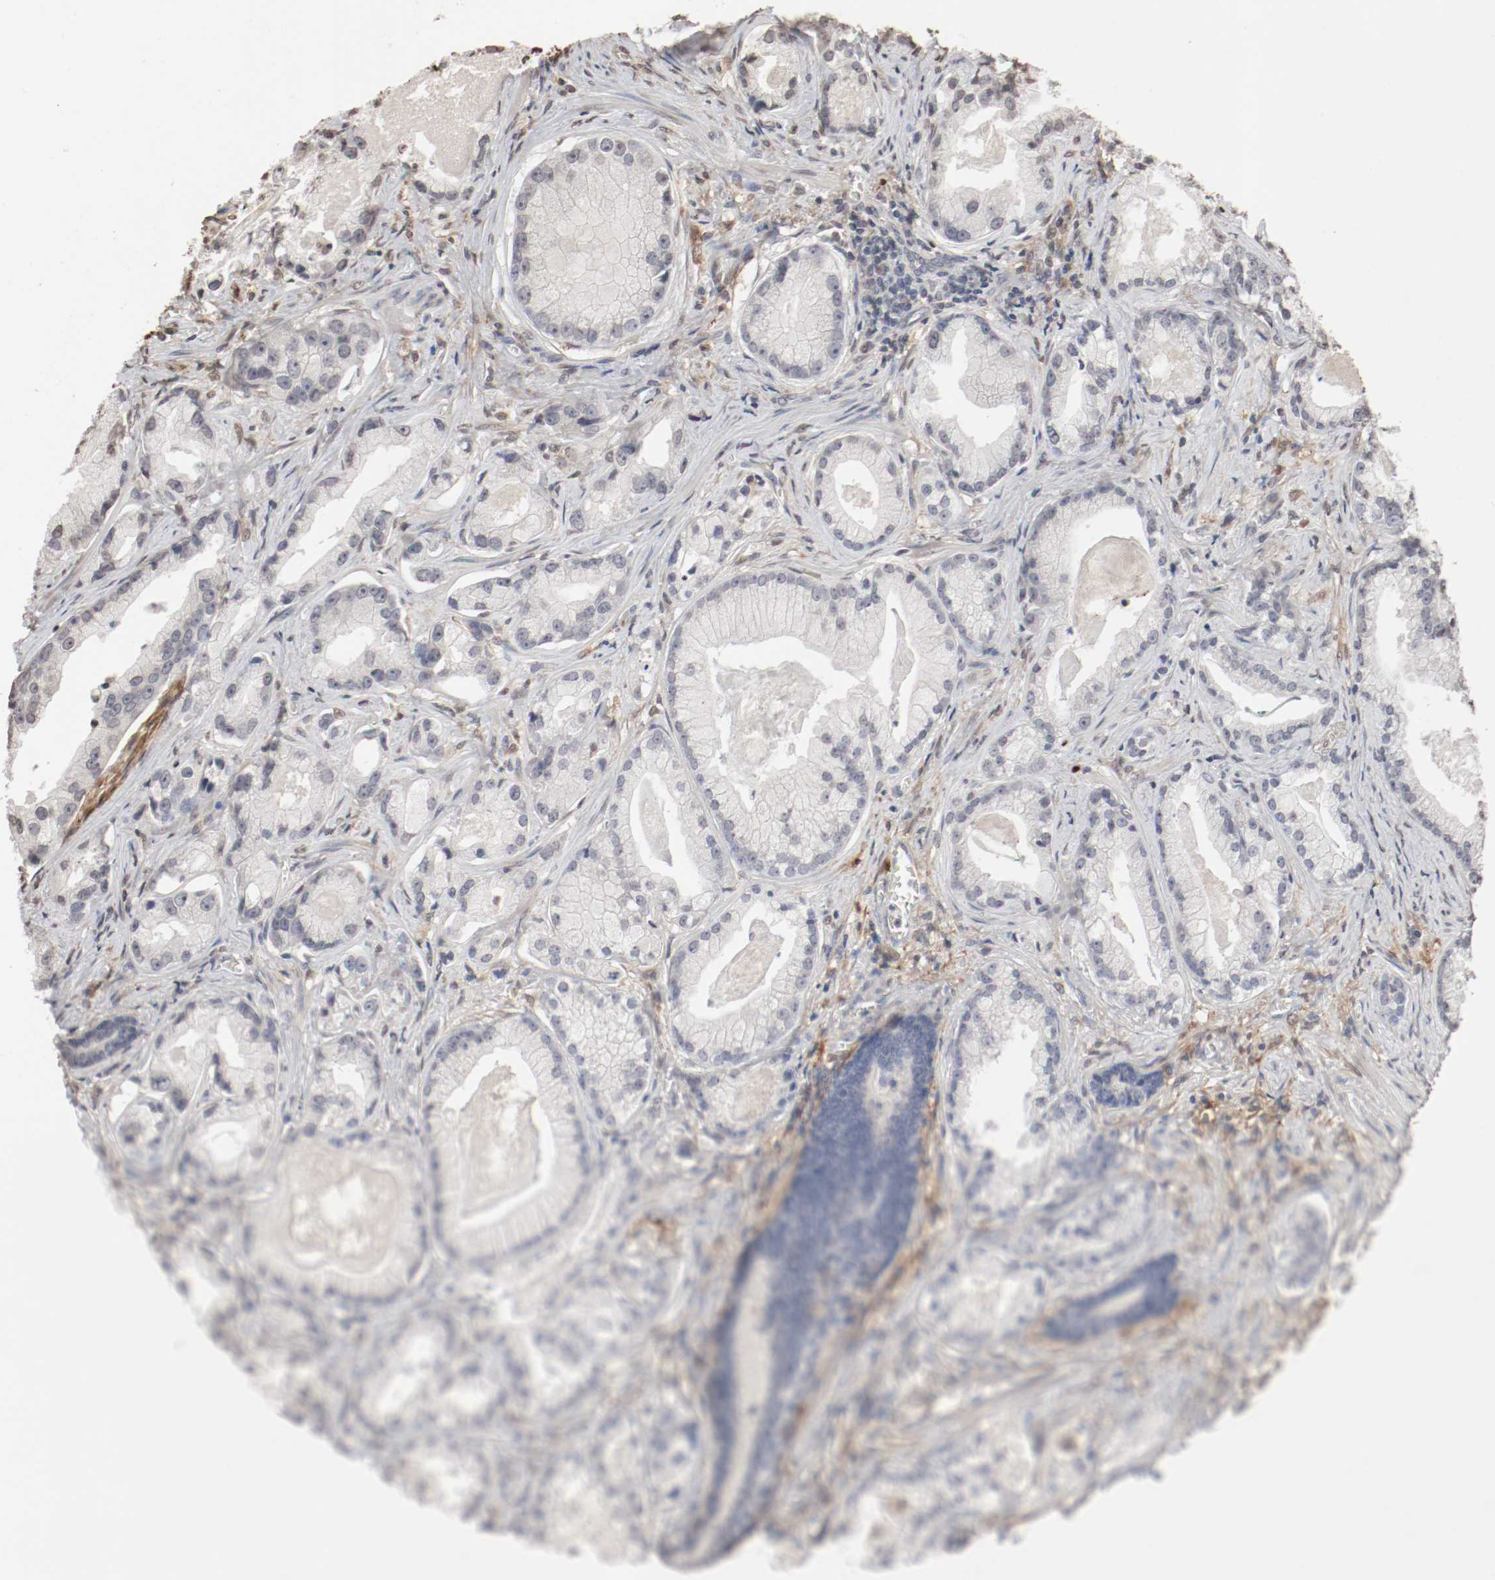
{"staining": {"intensity": "negative", "quantity": "none", "location": "none"}, "tissue": "prostate cancer", "cell_type": "Tumor cells", "image_type": "cancer", "snomed": [{"axis": "morphology", "description": "Adenocarcinoma, Low grade"}, {"axis": "topography", "description": "Prostate"}], "caption": "DAB (3,3'-diaminobenzidine) immunohistochemical staining of prostate adenocarcinoma (low-grade) shows no significant positivity in tumor cells. (Brightfield microscopy of DAB (3,3'-diaminobenzidine) immunohistochemistry (IHC) at high magnification).", "gene": "WASL", "patient": {"sex": "male", "age": 59}}